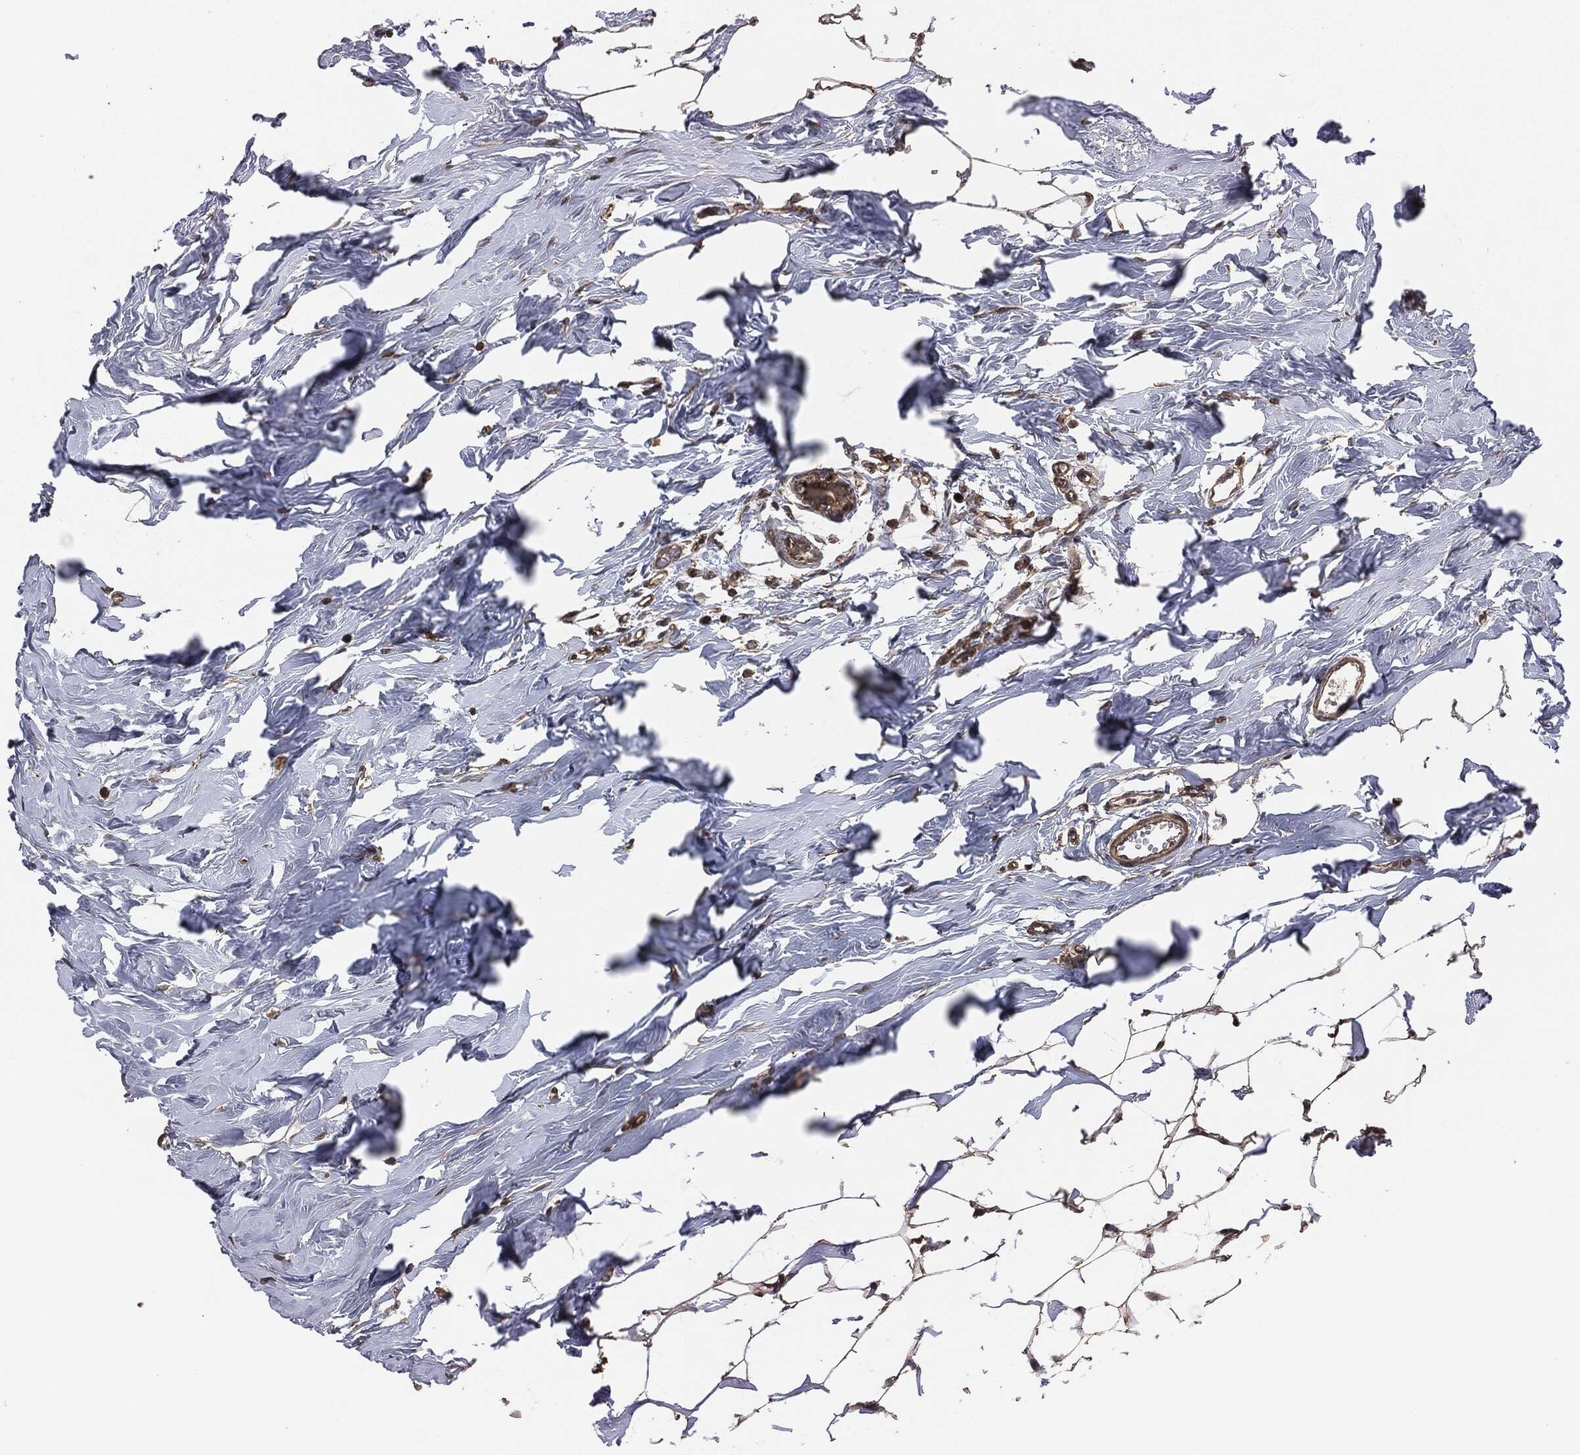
{"staining": {"intensity": "moderate", "quantity": "<25%", "location": "cytoplasmic/membranous"}, "tissue": "breast", "cell_type": "Adipocytes", "image_type": "normal", "snomed": [{"axis": "morphology", "description": "Normal tissue, NOS"}, {"axis": "morphology", "description": "Lobular carcinoma, in situ"}, {"axis": "topography", "description": "Breast"}], "caption": "IHC (DAB) staining of unremarkable breast exhibits moderate cytoplasmic/membranous protein positivity in about <25% of adipocytes. IHC stains the protein in brown and the nuclei are stained blue.", "gene": "ERBIN", "patient": {"sex": "female", "age": 35}}